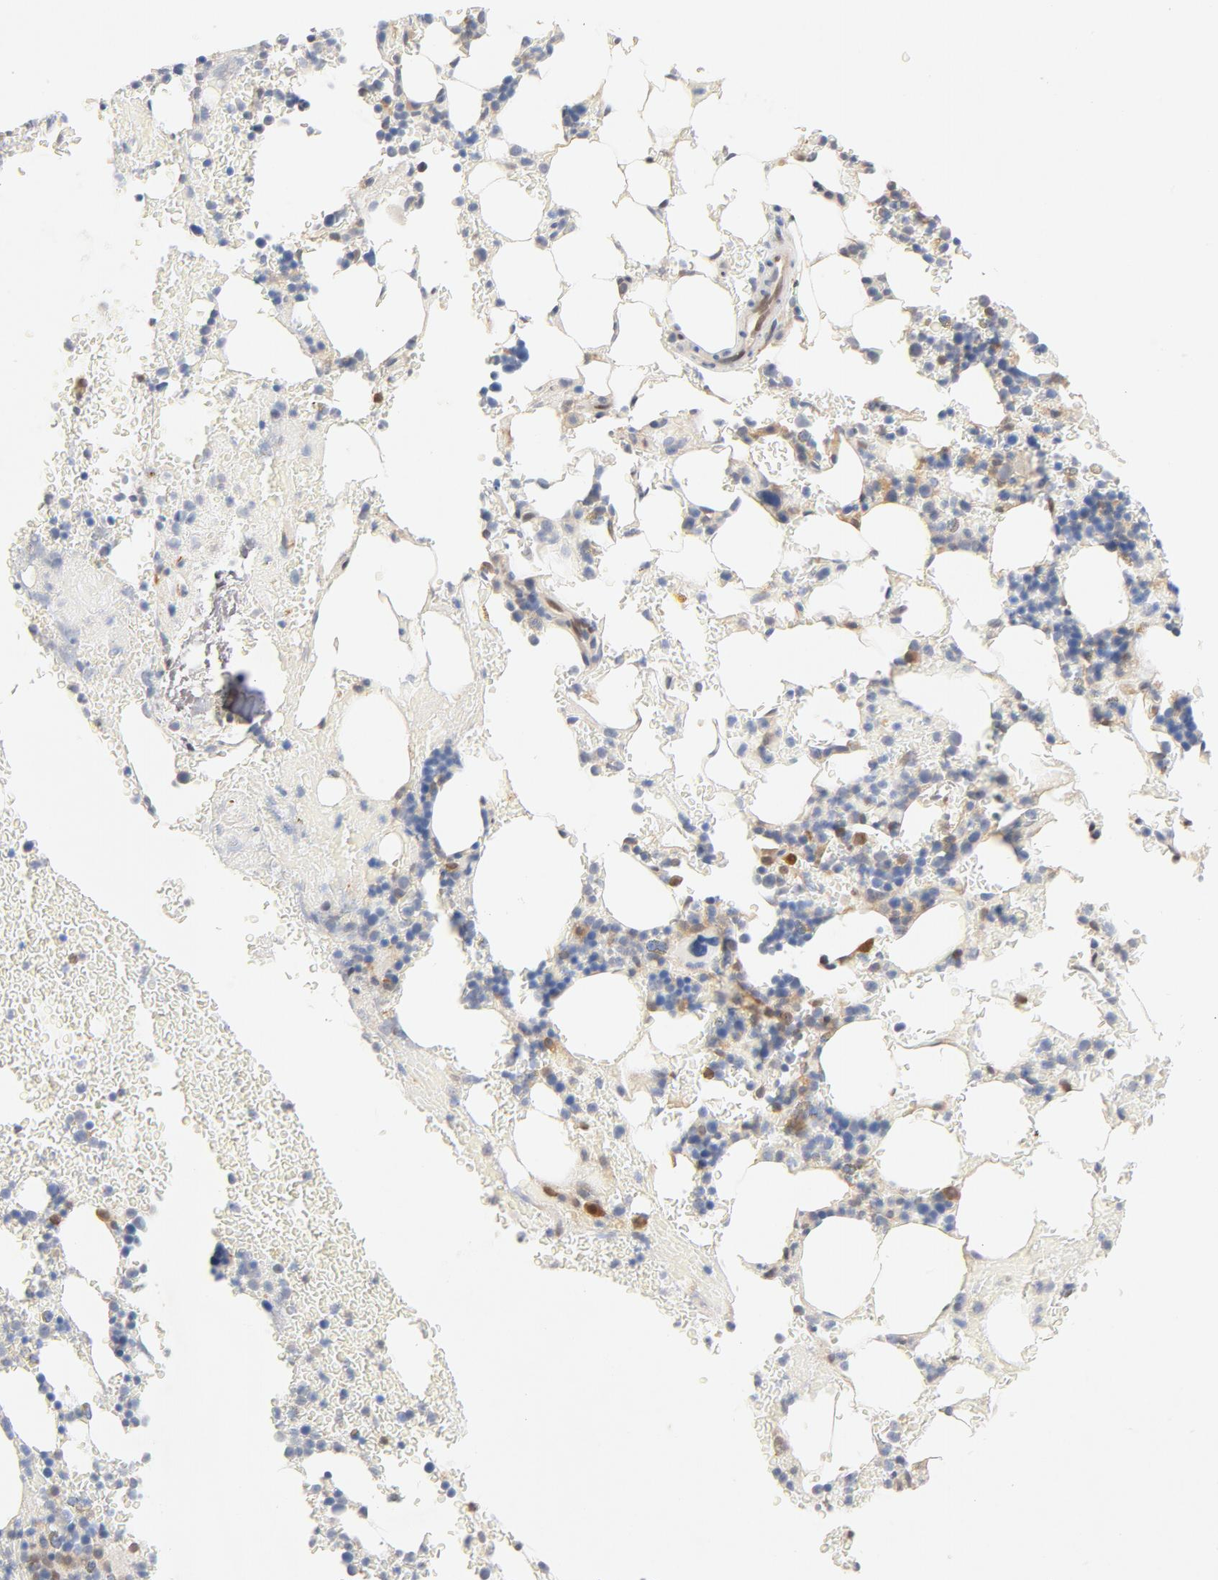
{"staining": {"intensity": "weak", "quantity": "25%-75%", "location": "cytoplasmic/membranous"}, "tissue": "bone marrow", "cell_type": "Hematopoietic cells", "image_type": "normal", "snomed": [{"axis": "morphology", "description": "Normal tissue, NOS"}, {"axis": "topography", "description": "Bone marrow"}], "caption": "The micrograph reveals a brown stain indicating the presence of a protein in the cytoplasmic/membranous of hematopoietic cells in bone marrow. The staining was performed using DAB to visualize the protein expression in brown, while the nuclei were stained in blue with hematoxylin (Magnification: 20x).", "gene": "STAT1", "patient": {"sex": "female", "age": 73}}